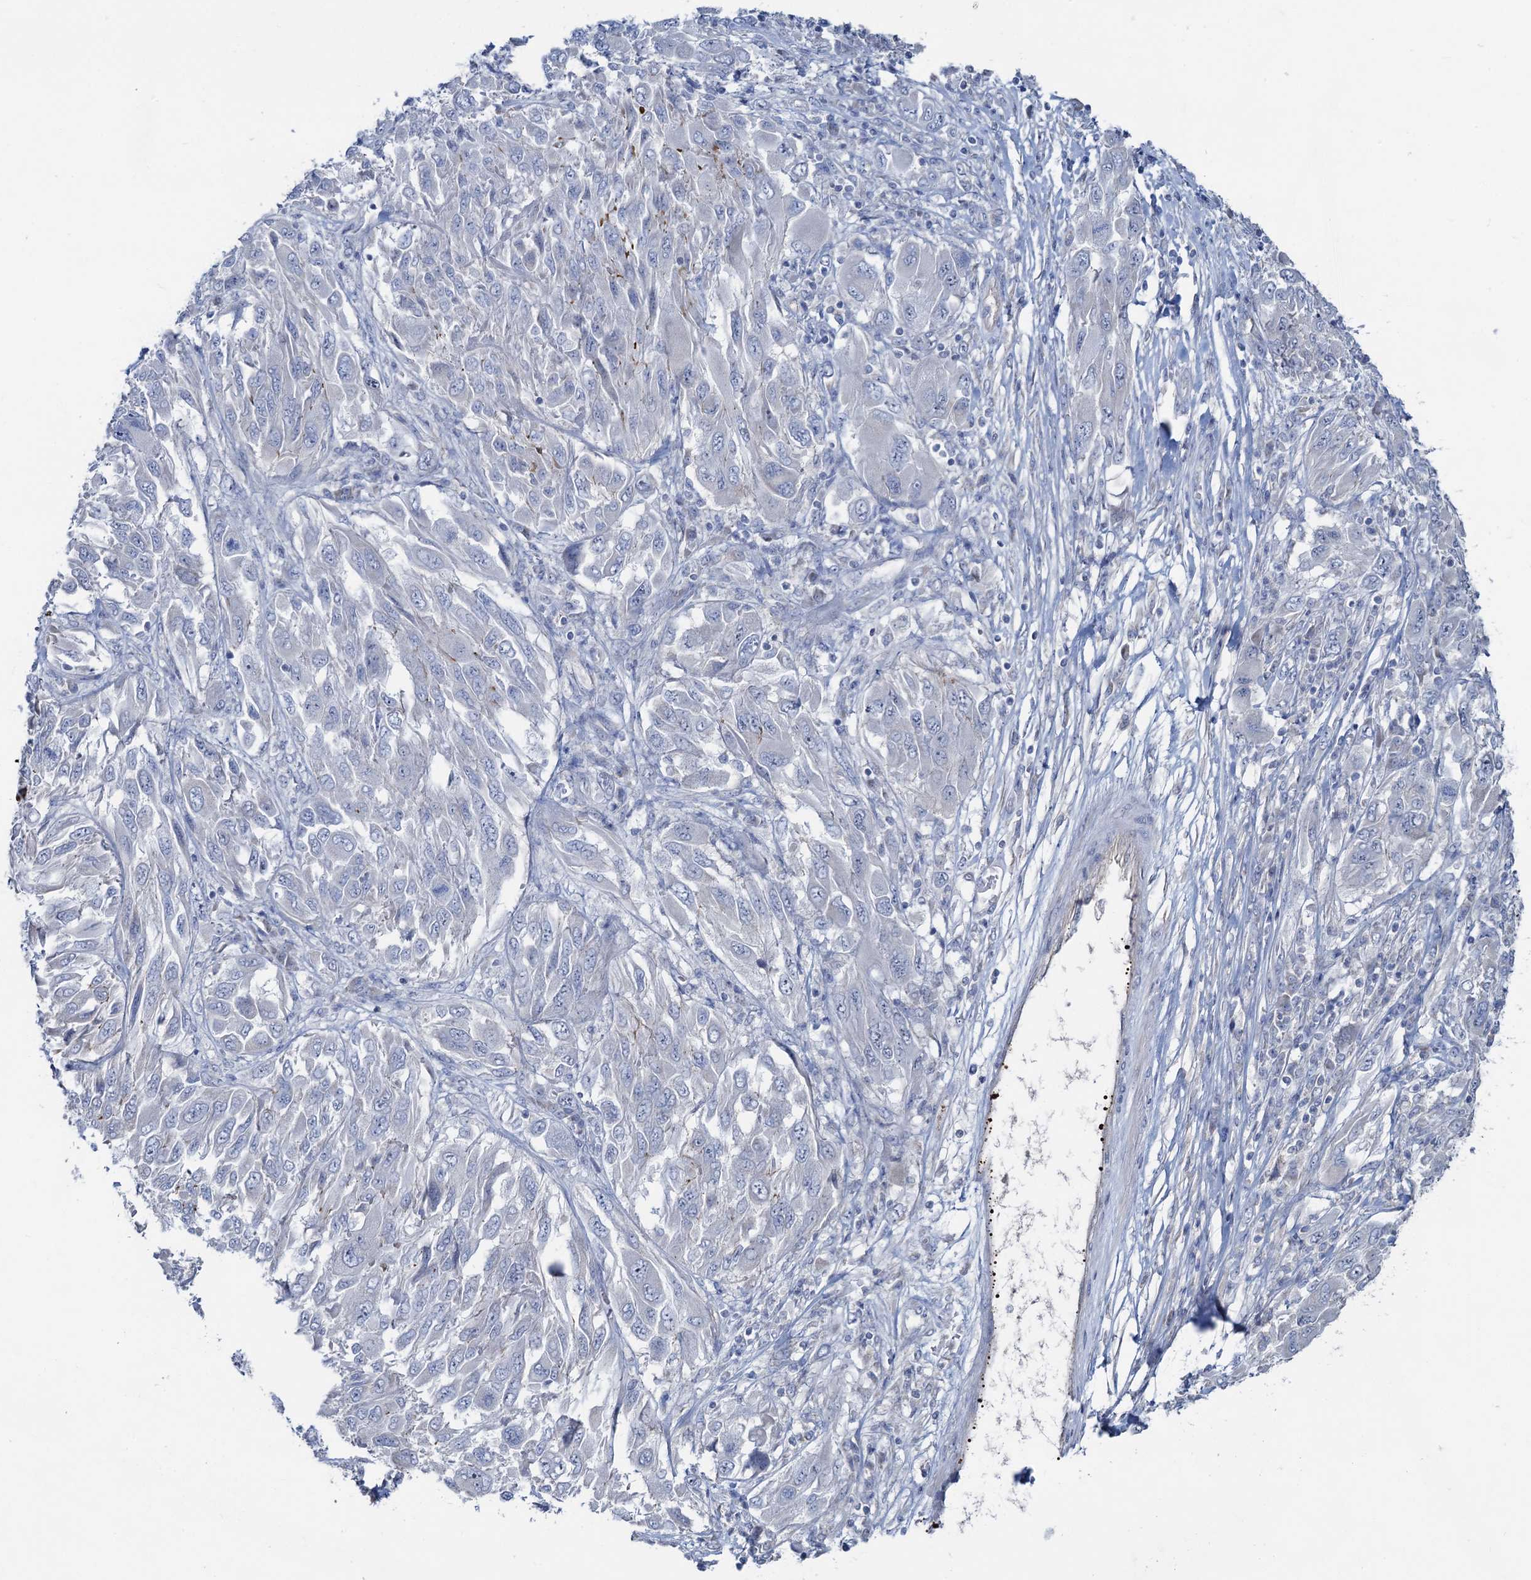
{"staining": {"intensity": "negative", "quantity": "none", "location": "none"}, "tissue": "melanoma", "cell_type": "Tumor cells", "image_type": "cancer", "snomed": [{"axis": "morphology", "description": "Malignant melanoma, NOS"}, {"axis": "topography", "description": "Skin"}], "caption": "DAB immunohistochemical staining of human melanoma demonstrates no significant expression in tumor cells.", "gene": "PLLP", "patient": {"sex": "female", "age": 91}}